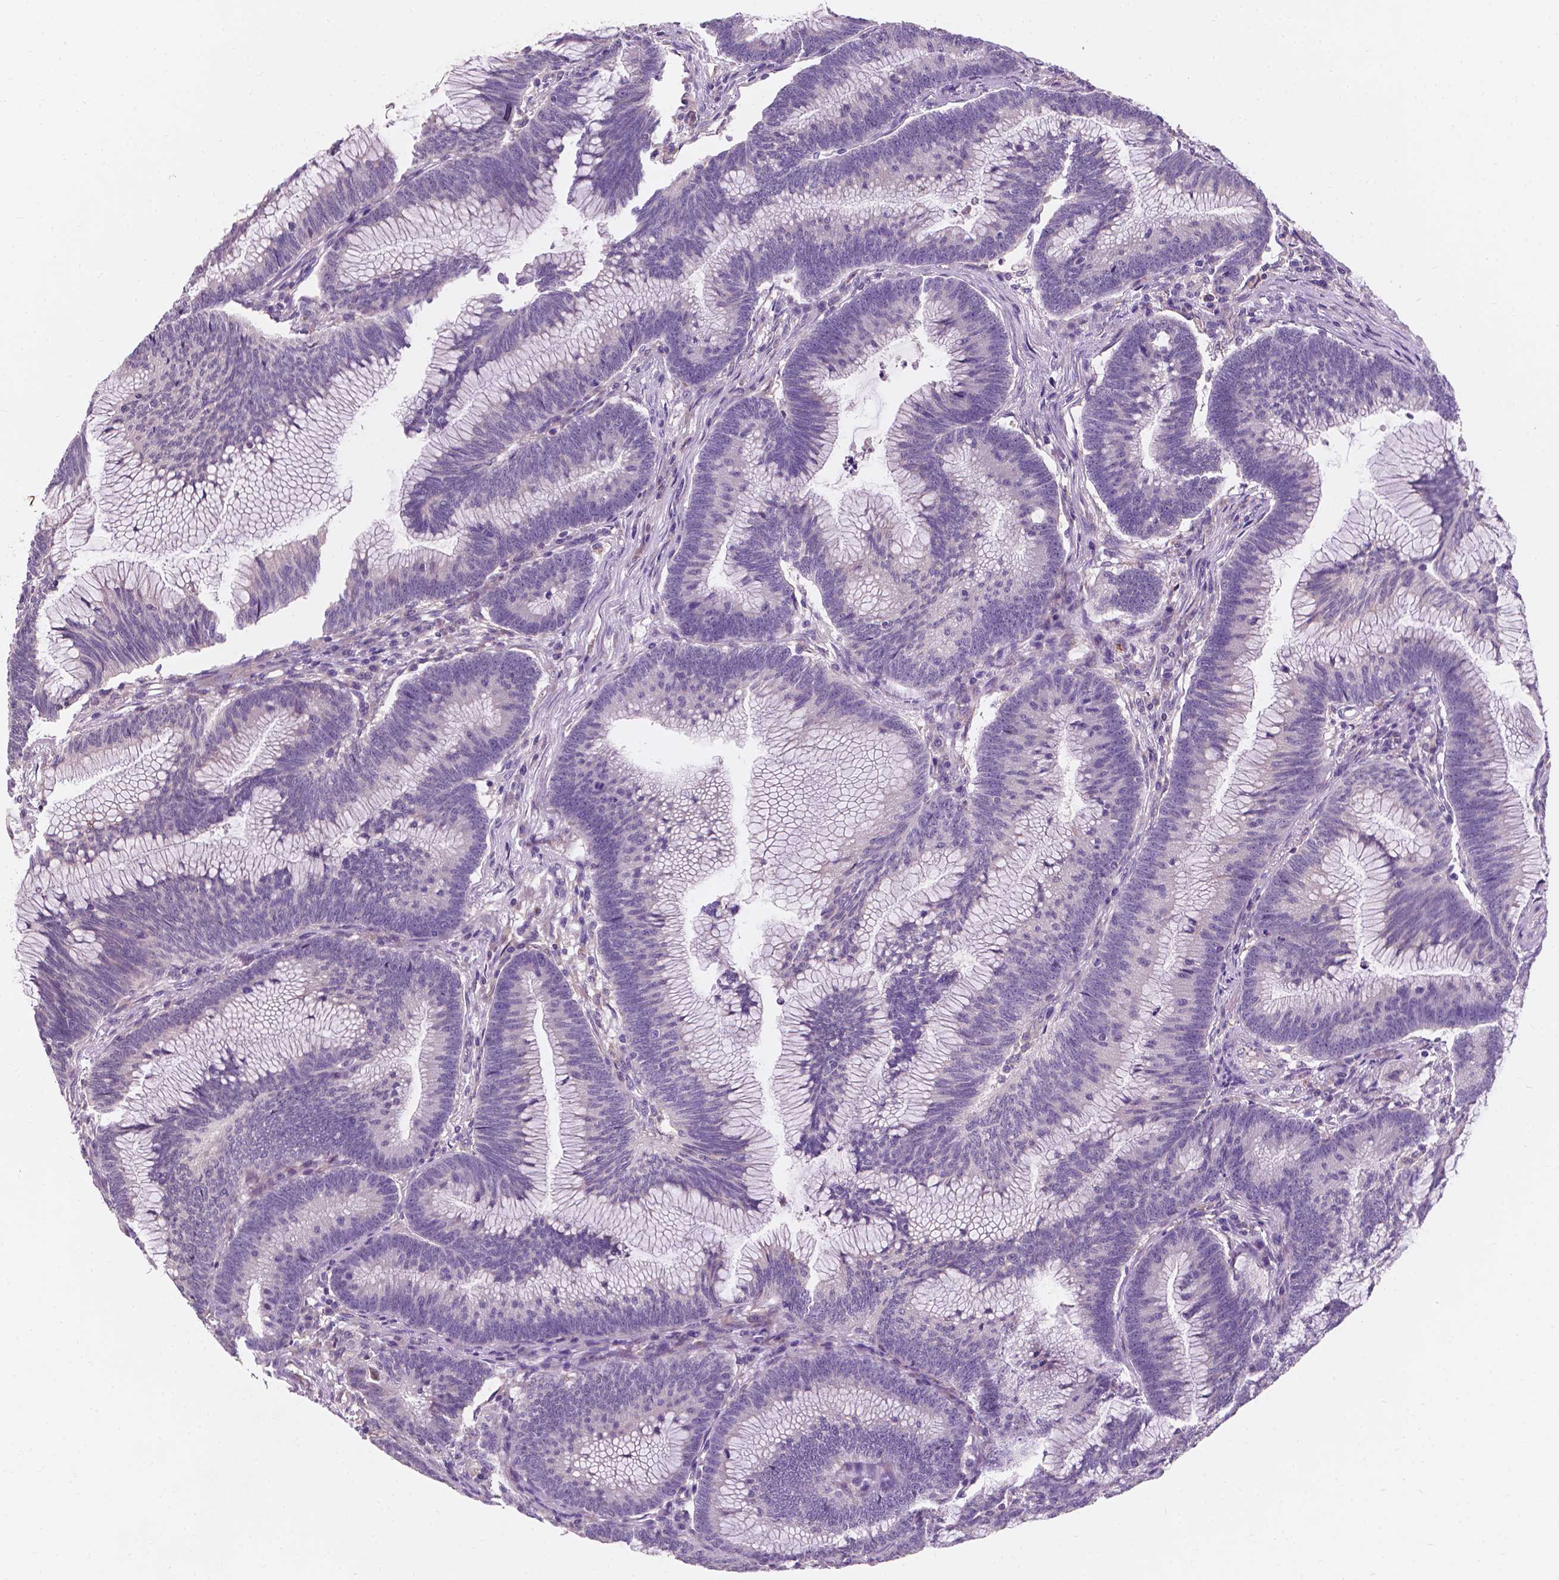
{"staining": {"intensity": "negative", "quantity": "none", "location": "none"}, "tissue": "colorectal cancer", "cell_type": "Tumor cells", "image_type": "cancer", "snomed": [{"axis": "morphology", "description": "Adenocarcinoma, NOS"}, {"axis": "topography", "description": "Colon"}], "caption": "Protein analysis of adenocarcinoma (colorectal) displays no significant expression in tumor cells.", "gene": "IREB2", "patient": {"sex": "female", "age": 78}}